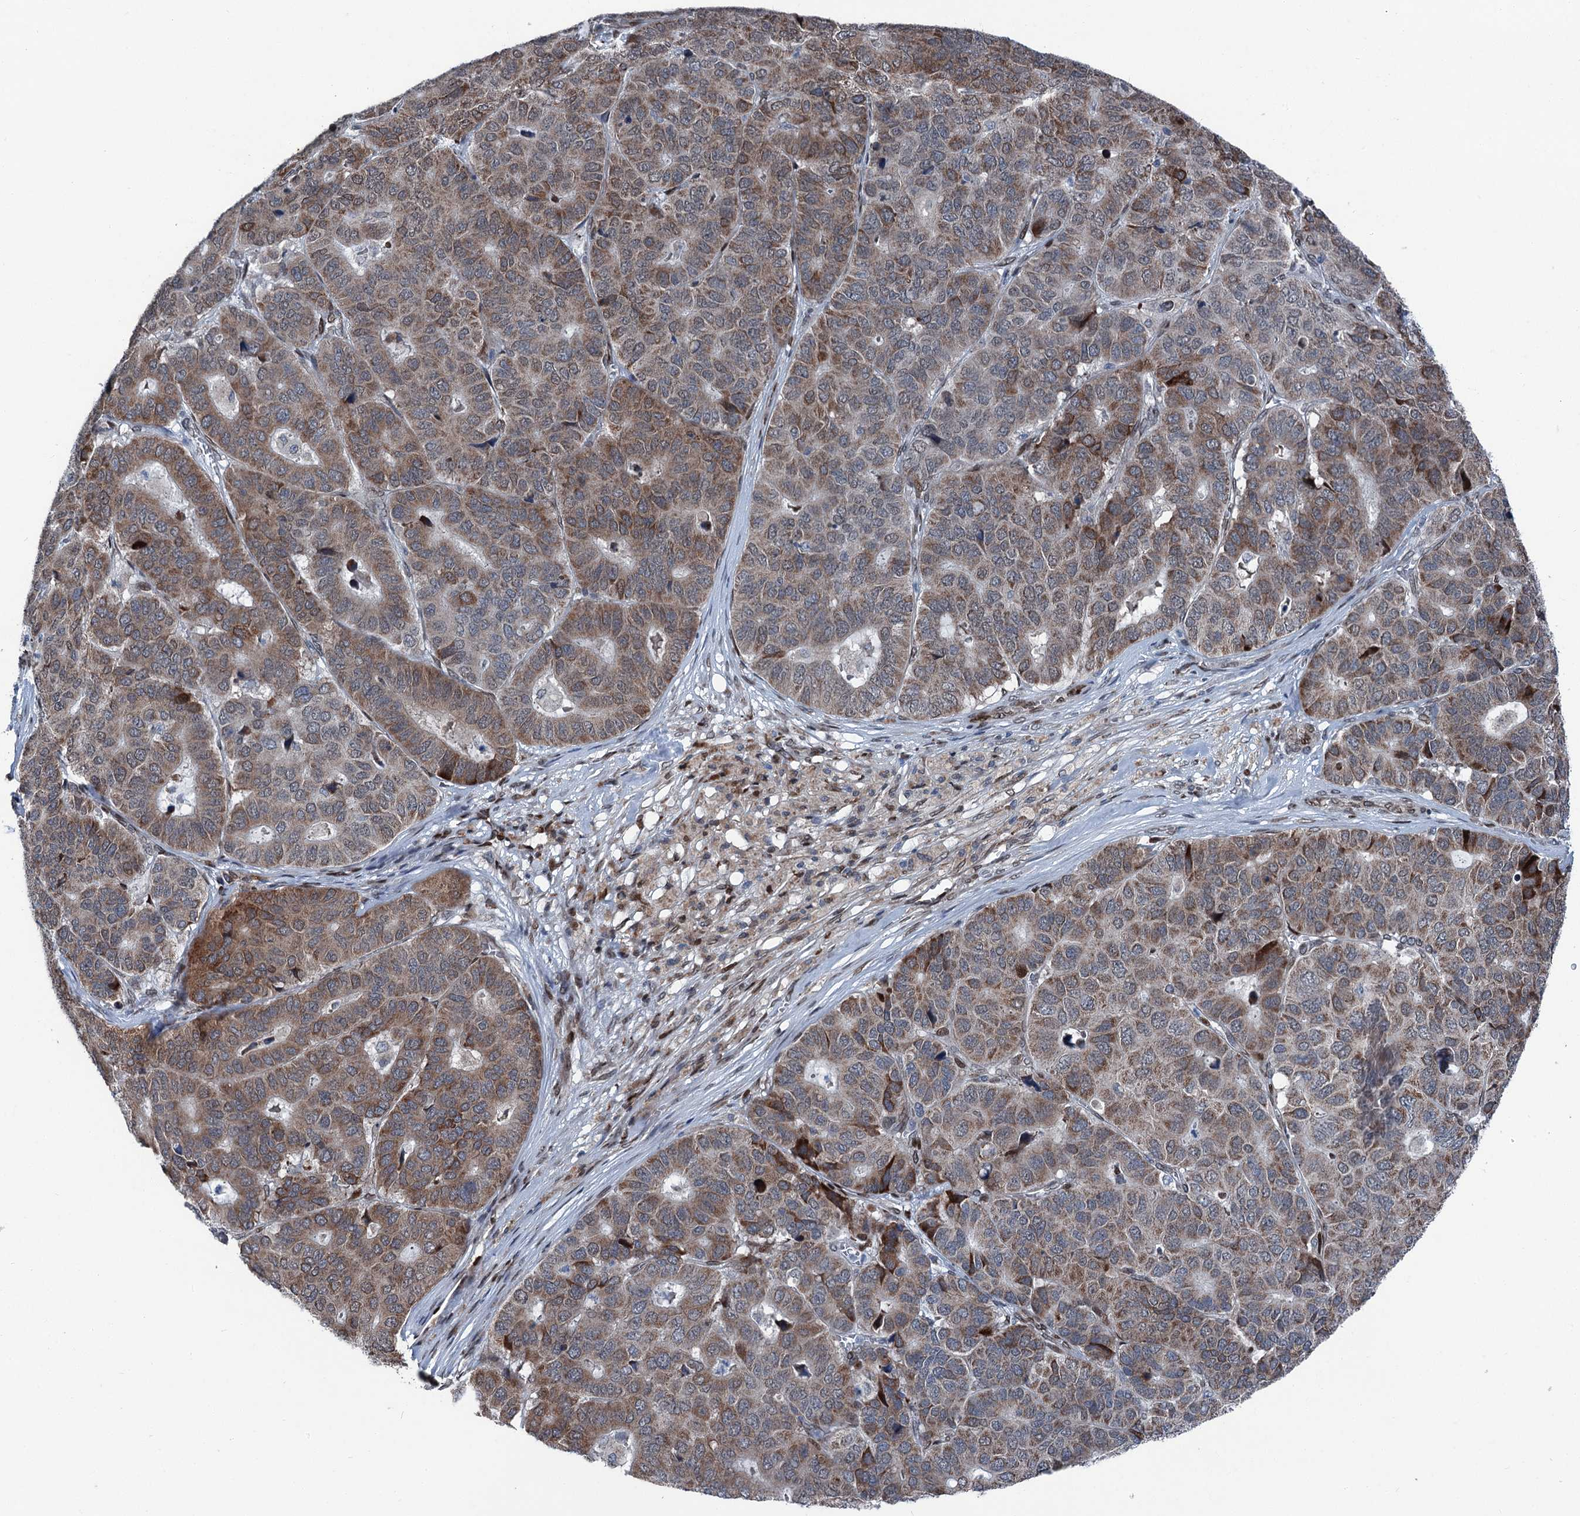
{"staining": {"intensity": "moderate", "quantity": ">75%", "location": "cytoplasmic/membranous"}, "tissue": "pancreatic cancer", "cell_type": "Tumor cells", "image_type": "cancer", "snomed": [{"axis": "morphology", "description": "Adenocarcinoma, NOS"}, {"axis": "topography", "description": "Pancreas"}], "caption": "This is an image of IHC staining of pancreatic cancer, which shows moderate expression in the cytoplasmic/membranous of tumor cells.", "gene": "MRPL14", "patient": {"sex": "male", "age": 50}}